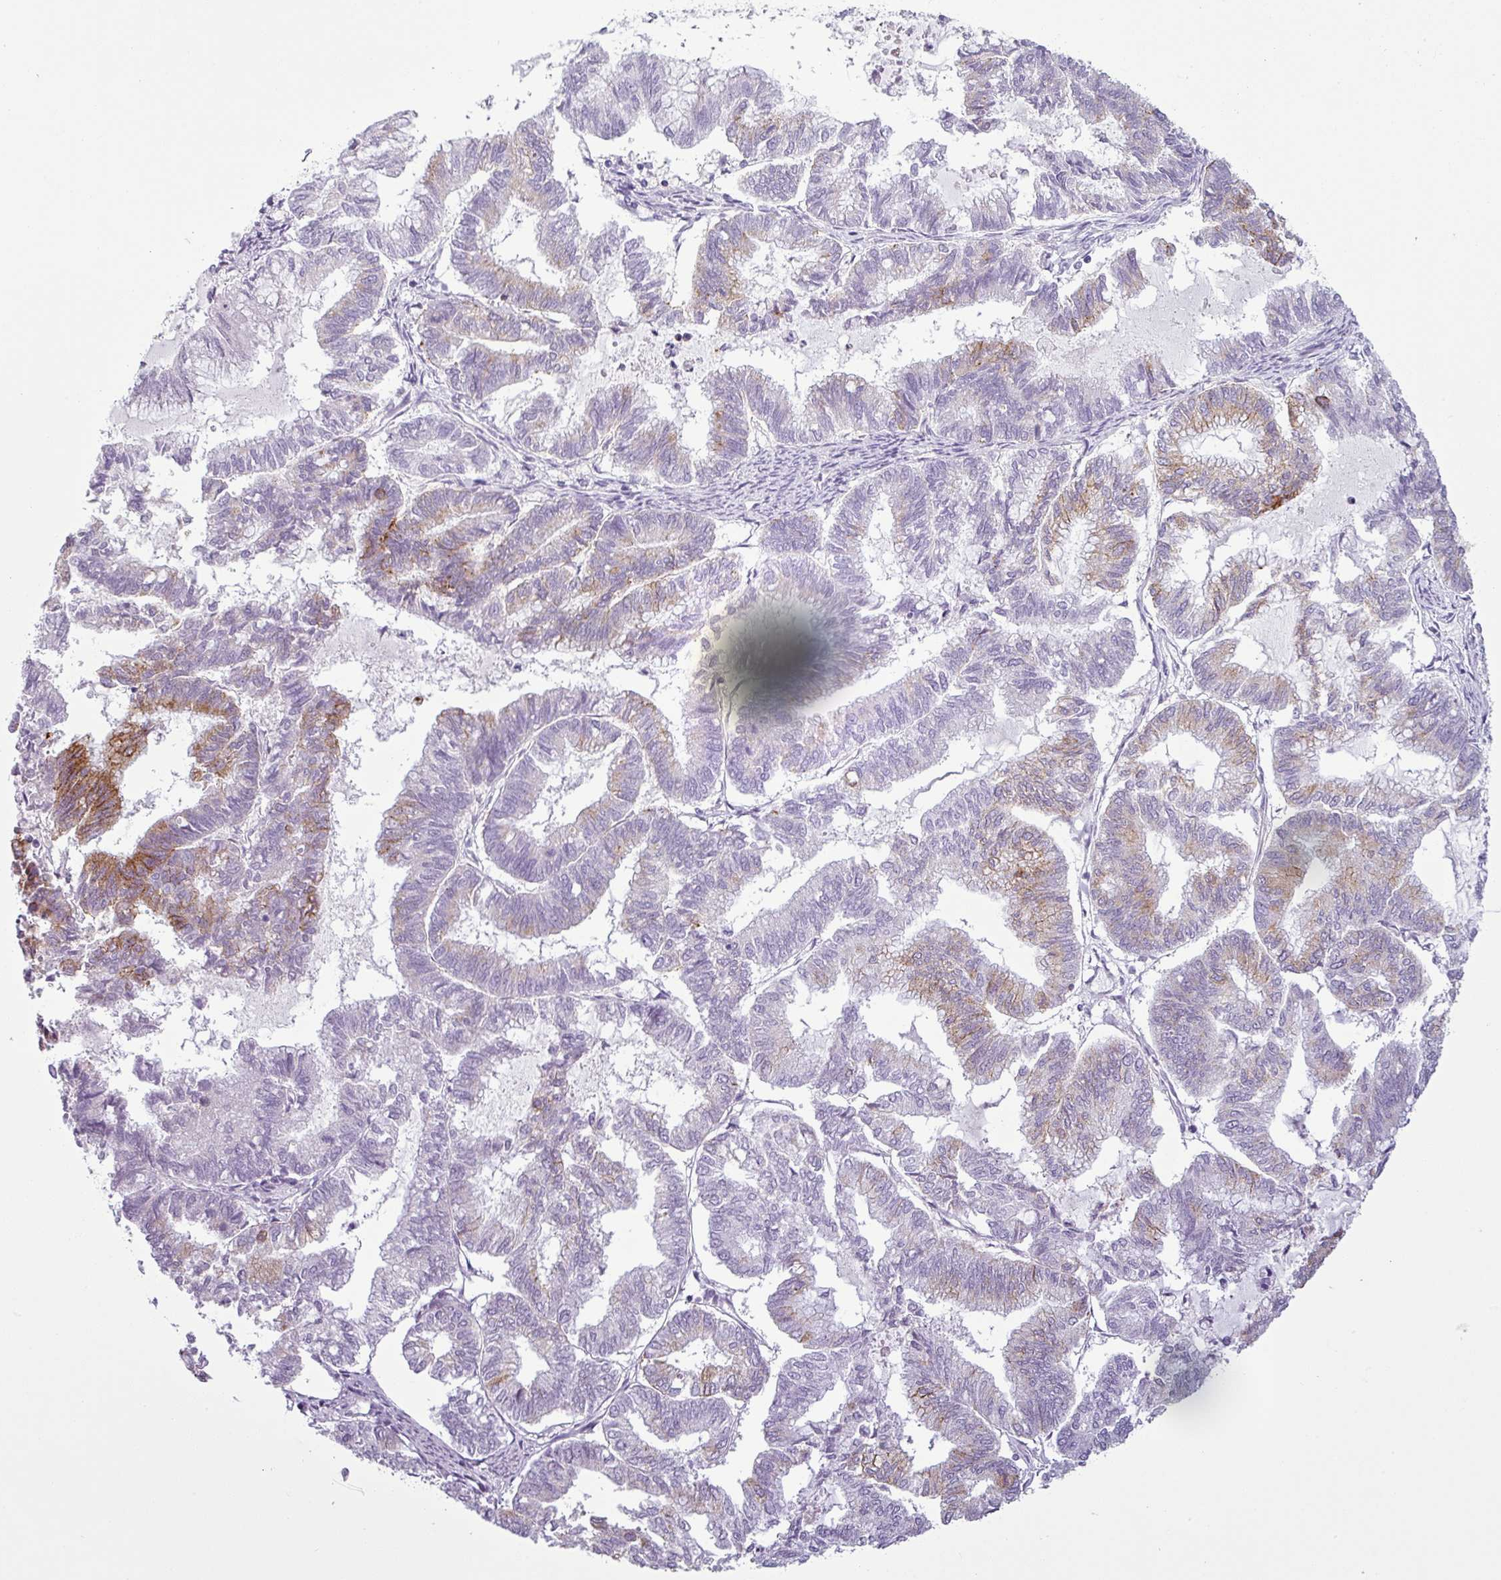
{"staining": {"intensity": "moderate", "quantity": "<25%", "location": "cytoplasmic/membranous"}, "tissue": "endometrial cancer", "cell_type": "Tumor cells", "image_type": "cancer", "snomed": [{"axis": "morphology", "description": "Adenocarcinoma, NOS"}, {"axis": "topography", "description": "Endometrium"}], "caption": "There is low levels of moderate cytoplasmic/membranous expression in tumor cells of adenocarcinoma (endometrial), as demonstrated by immunohistochemical staining (brown color).", "gene": "CDH16", "patient": {"sex": "female", "age": 79}}